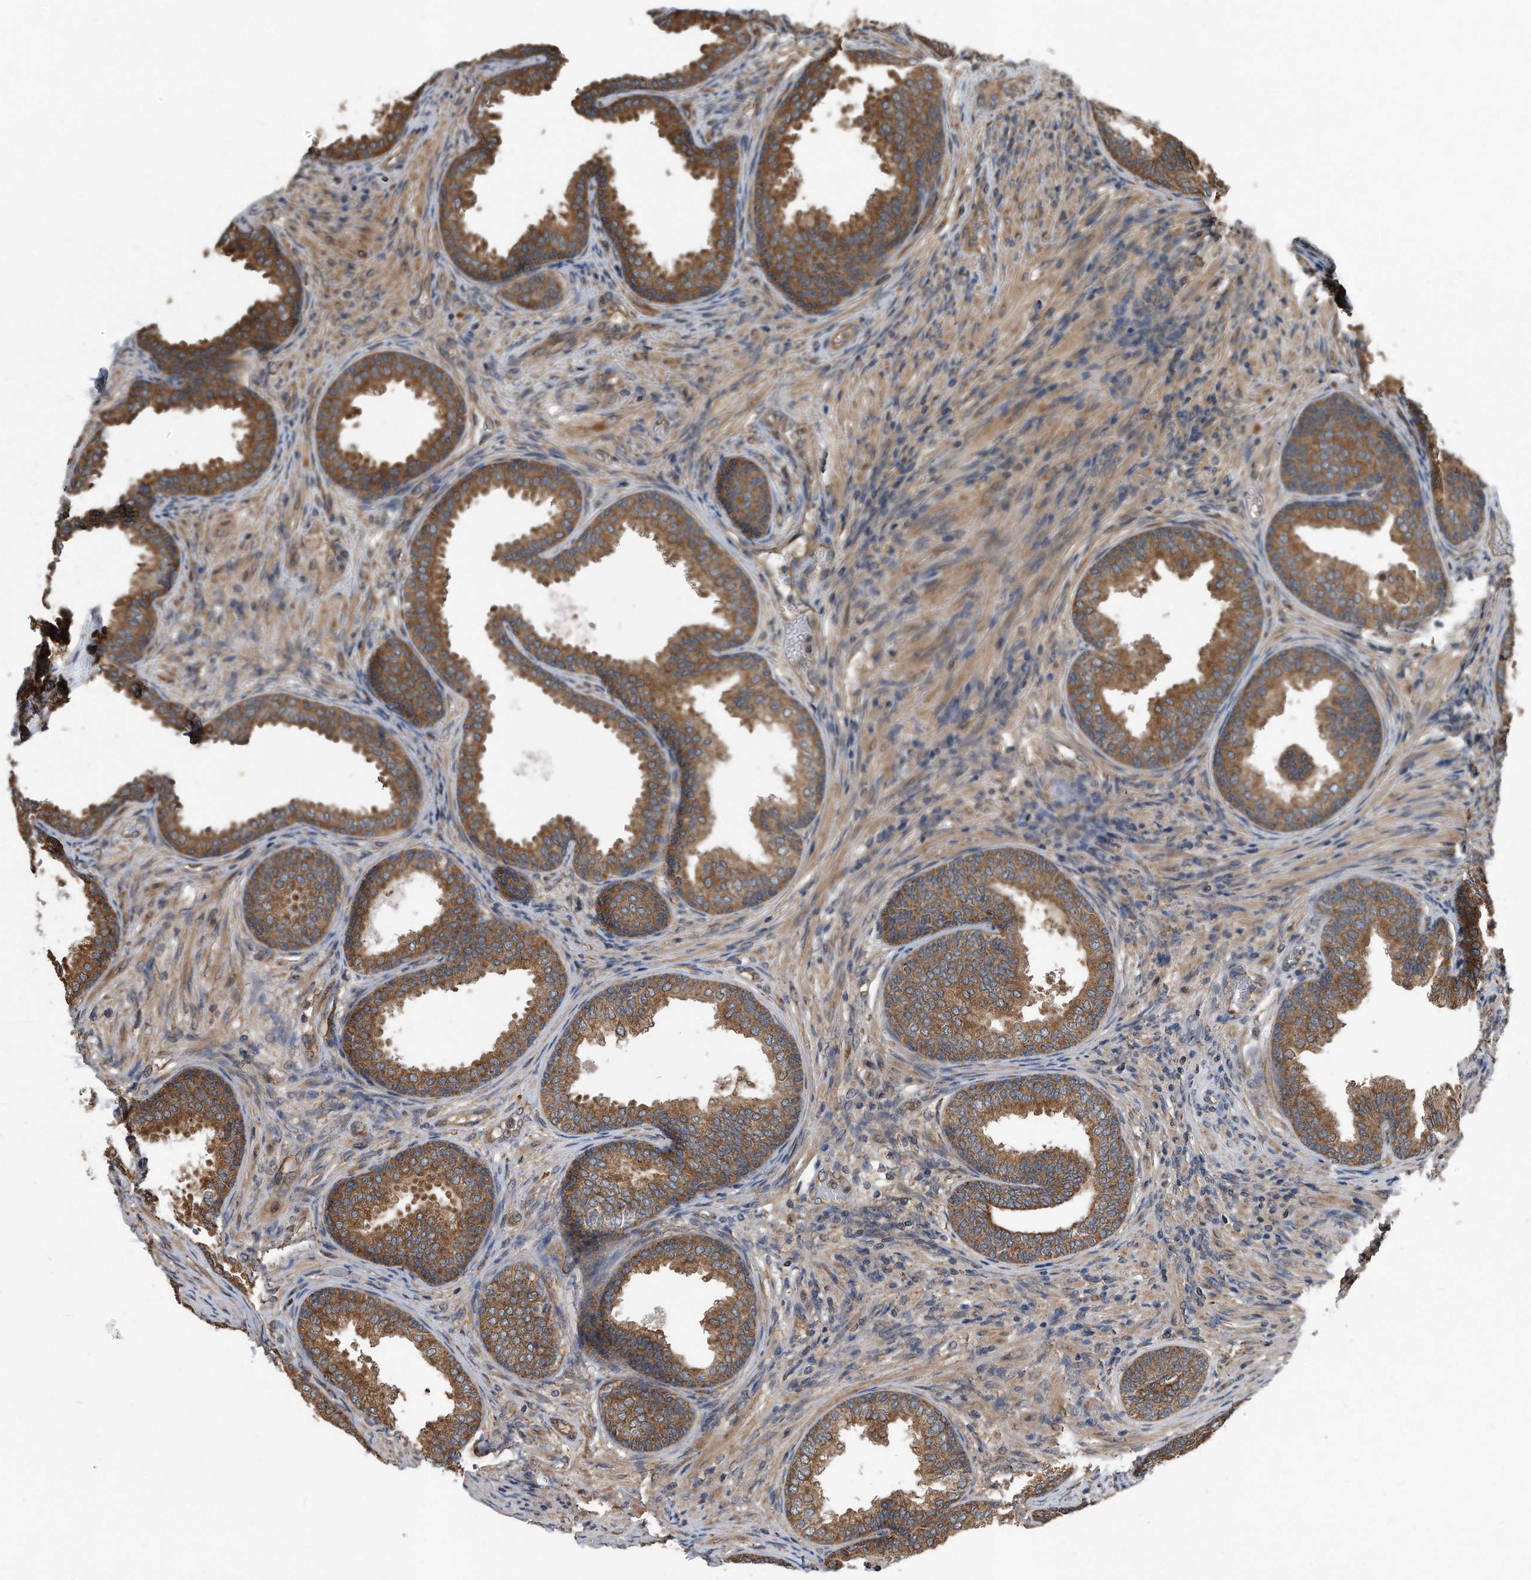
{"staining": {"intensity": "moderate", "quantity": ">75%", "location": "cytoplasmic/membranous"}, "tissue": "prostate", "cell_type": "Glandular cells", "image_type": "normal", "snomed": [{"axis": "morphology", "description": "Normal tissue, NOS"}, {"axis": "topography", "description": "Prostate"}], "caption": "Immunohistochemistry (IHC) photomicrograph of unremarkable prostate stained for a protein (brown), which reveals medium levels of moderate cytoplasmic/membranous positivity in approximately >75% of glandular cells.", "gene": "FAM136A", "patient": {"sex": "male", "age": 76}}